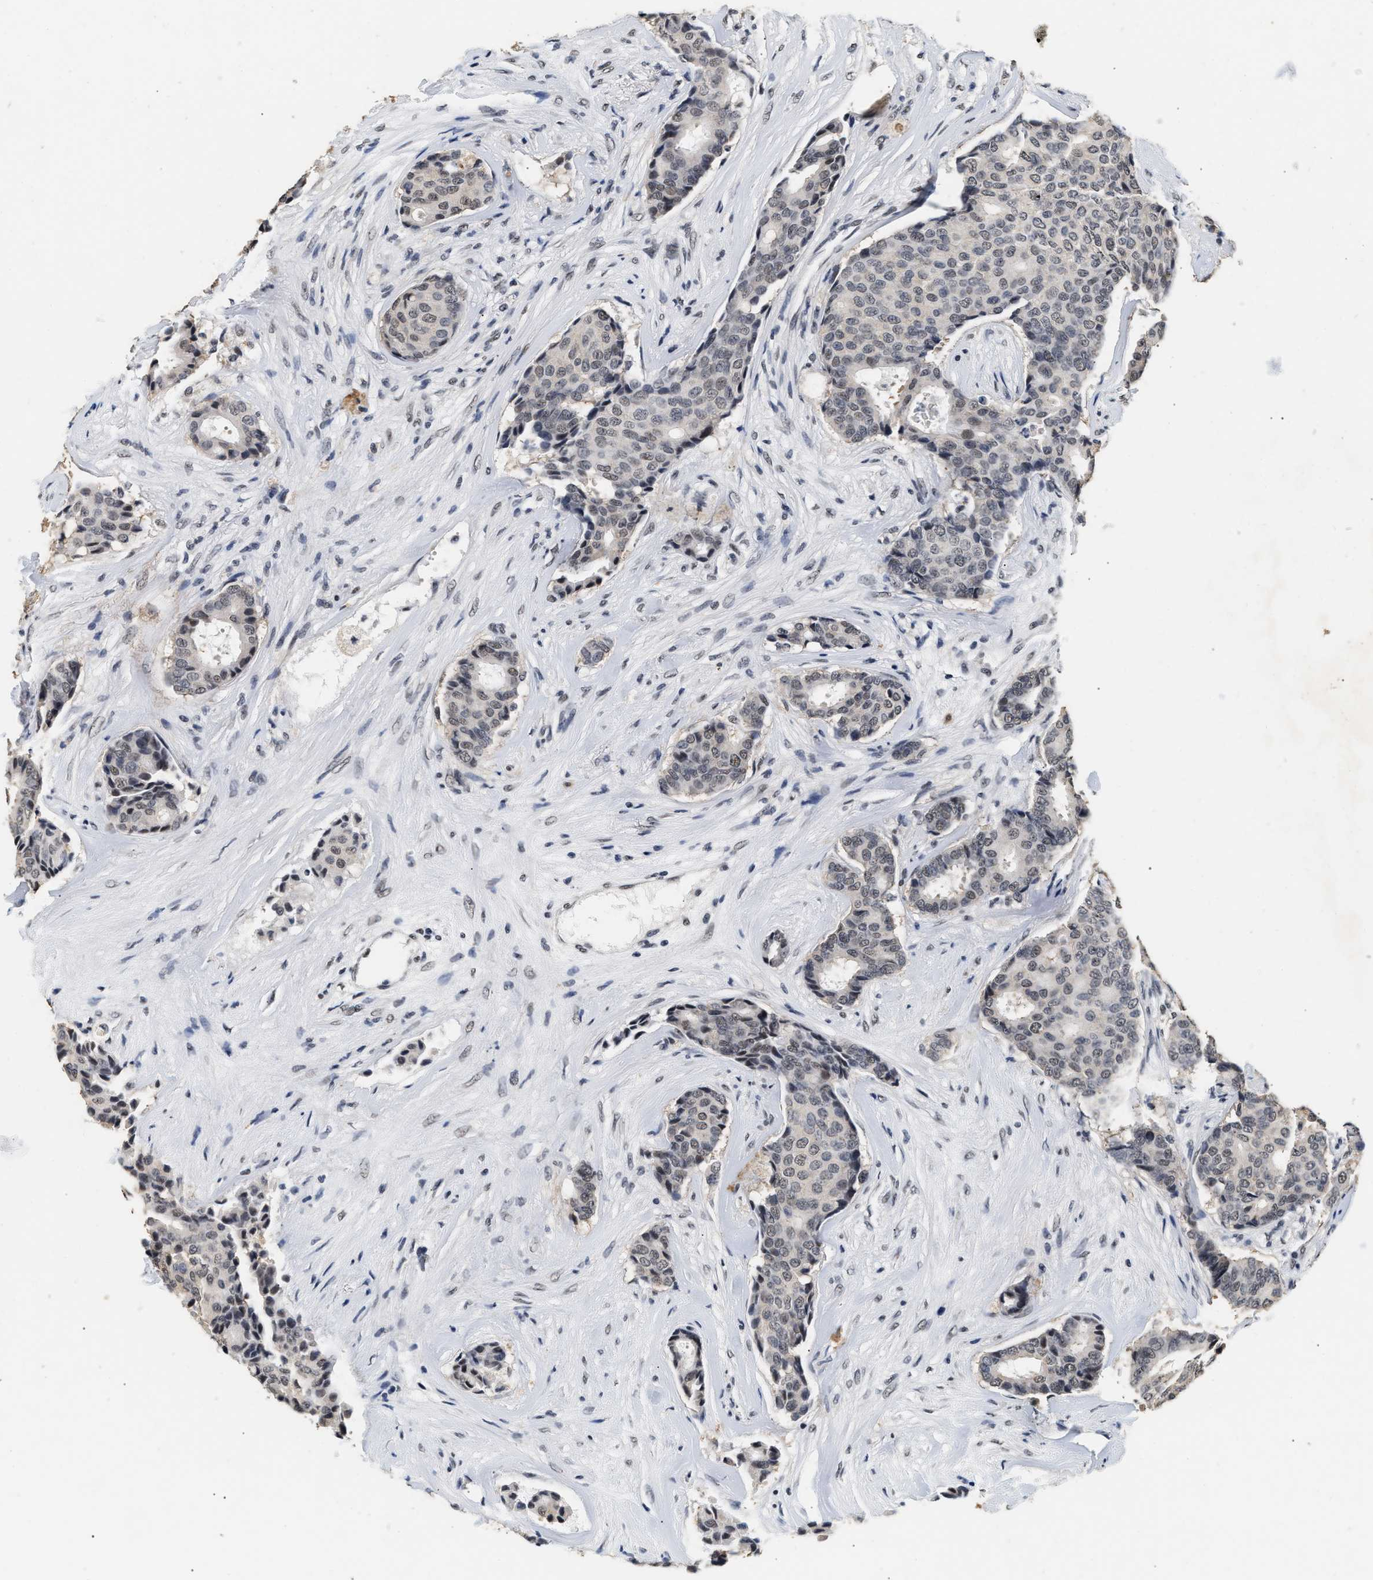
{"staining": {"intensity": "negative", "quantity": "none", "location": "none"}, "tissue": "breast cancer", "cell_type": "Tumor cells", "image_type": "cancer", "snomed": [{"axis": "morphology", "description": "Duct carcinoma"}, {"axis": "topography", "description": "Breast"}], "caption": "Protein analysis of breast infiltrating ductal carcinoma displays no significant positivity in tumor cells.", "gene": "THOC1", "patient": {"sex": "female", "age": 75}}